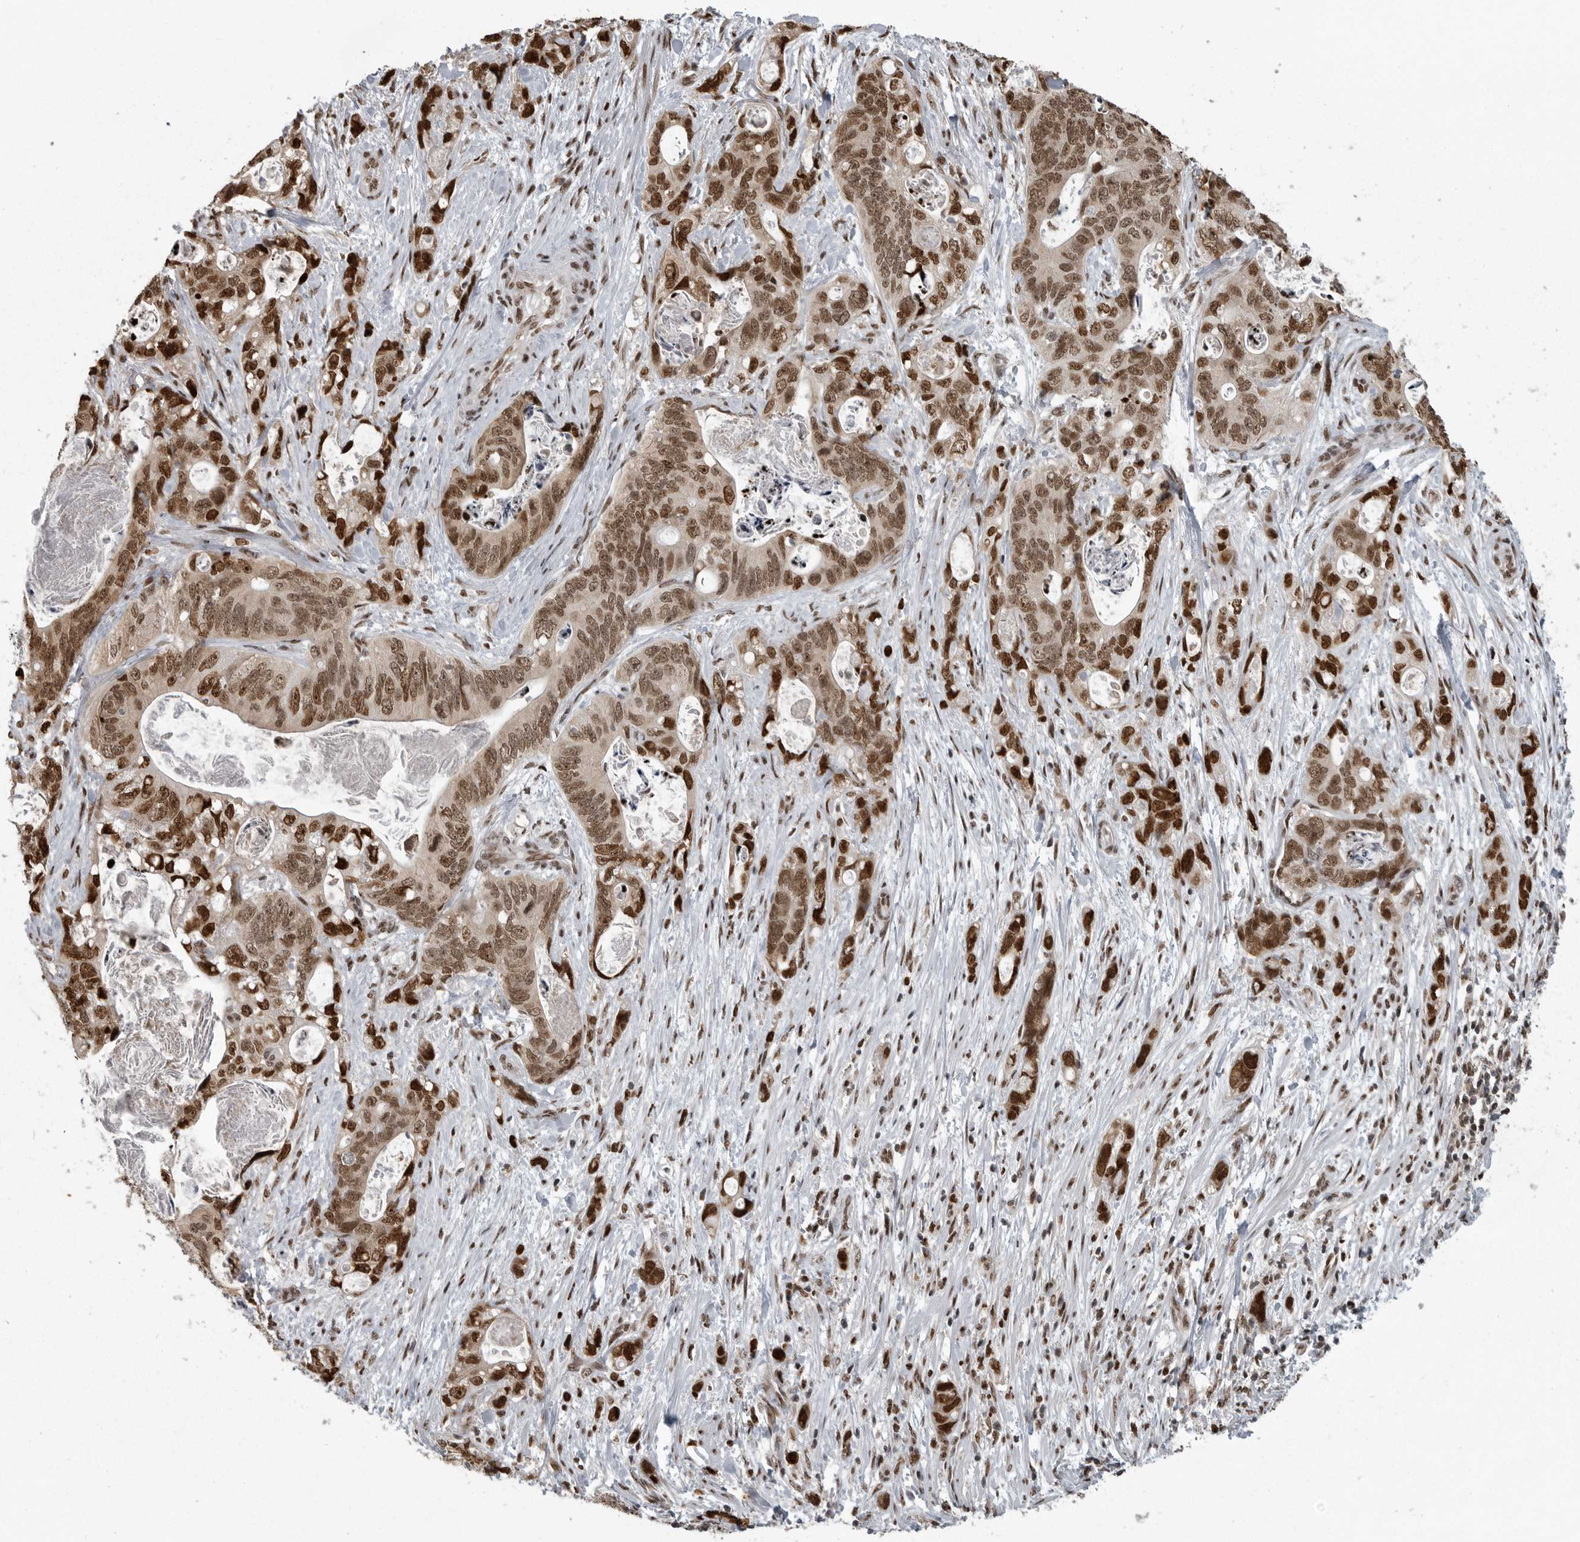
{"staining": {"intensity": "strong", "quantity": ">75%", "location": "nuclear"}, "tissue": "stomach cancer", "cell_type": "Tumor cells", "image_type": "cancer", "snomed": [{"axis": "morphology", "description": "Normal tissue, NOS"}, {"axis": "morphology", "description": "Adenocarcinoma, NOS"}, {"axis": "topography", "description": "Stomach"}], "caption": "Immunohistochemical staining of stomach cancer (adenocarcinoma) reveals high levels of strong nuclear expression in approximately >75% of tumor cells.", "gene": "YAF2", "patient": {"sex": "female", "age": 89}}